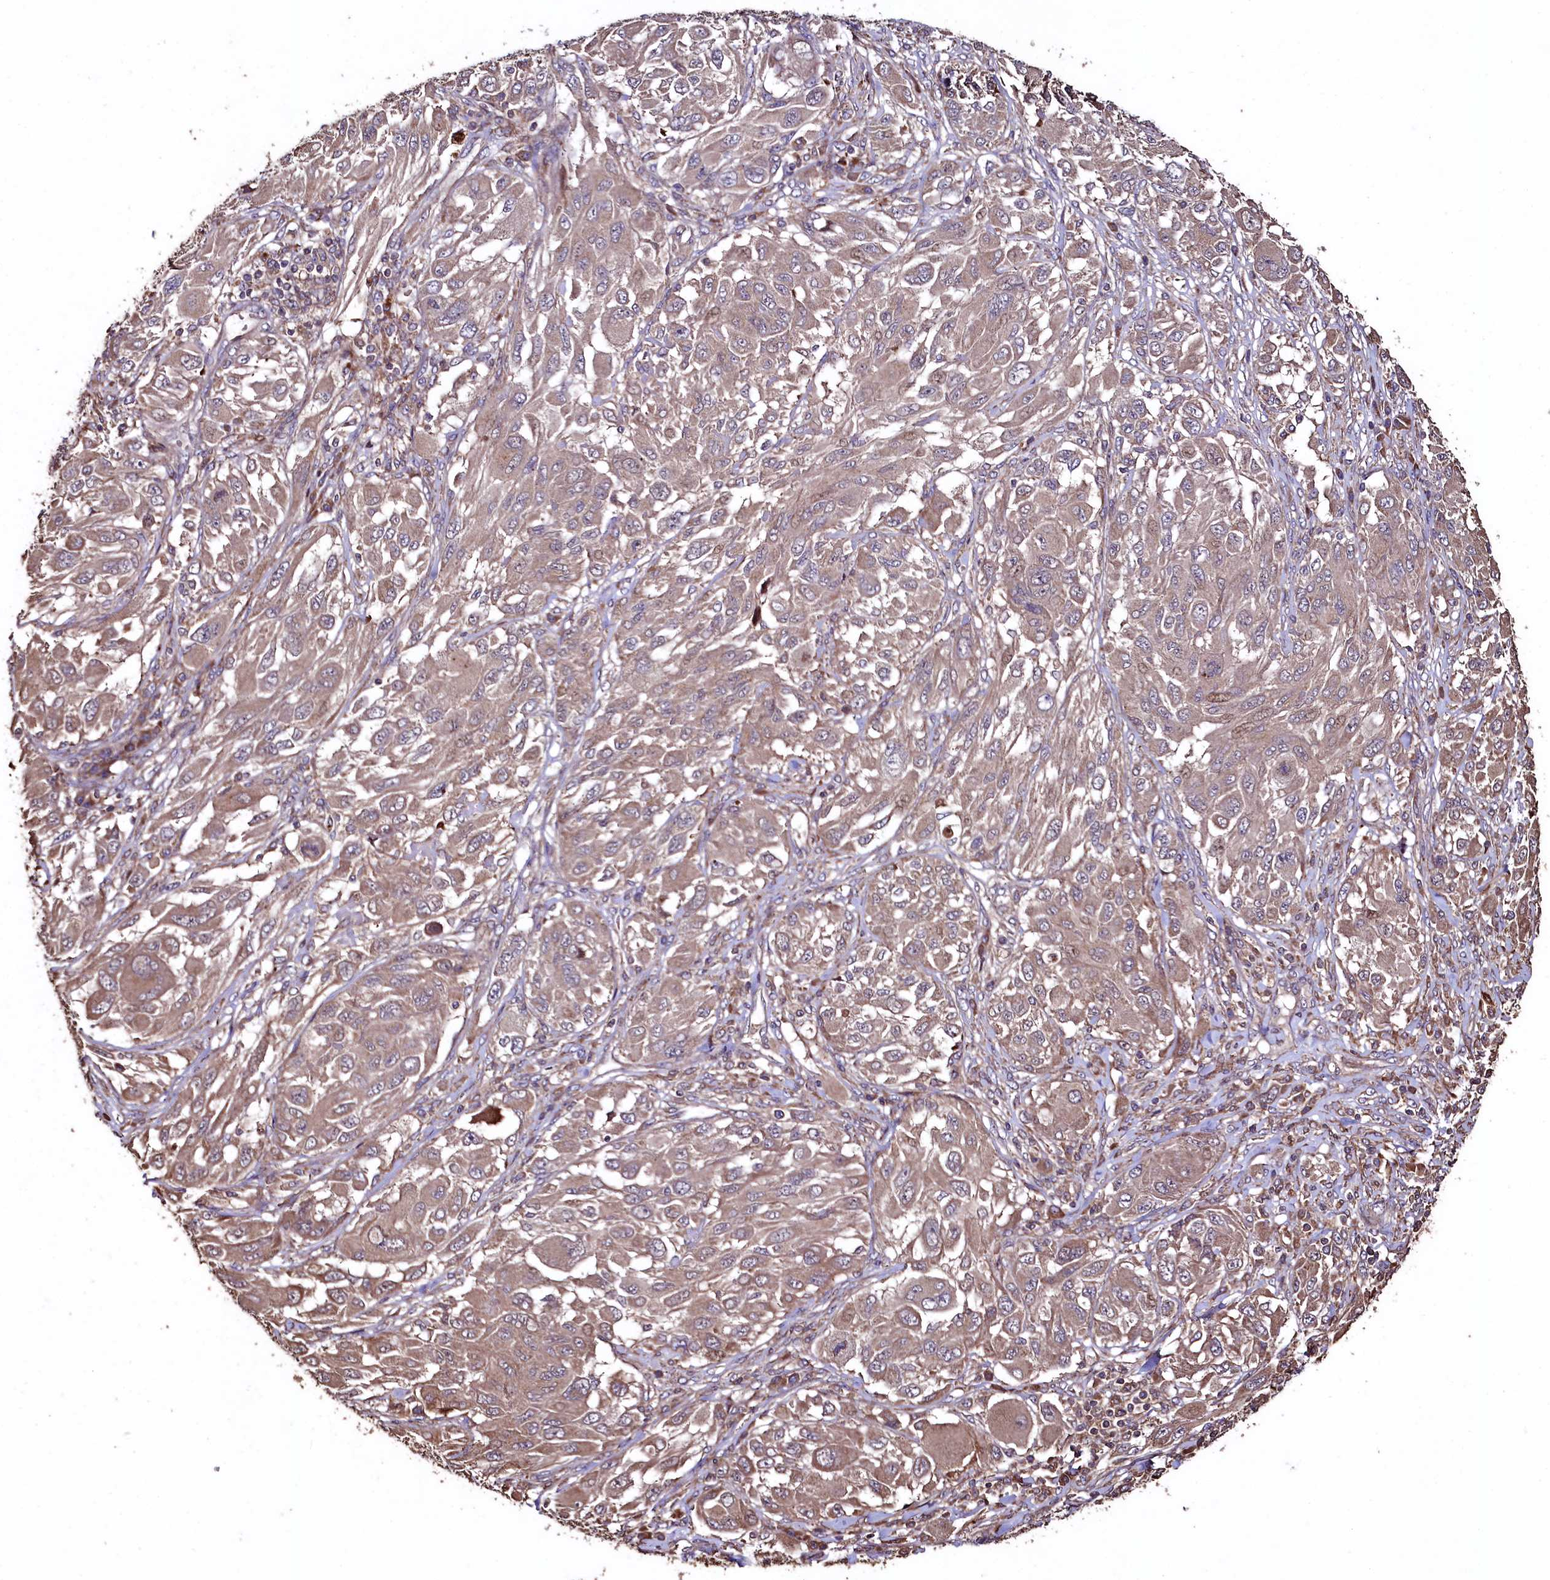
{"staining": {"intensity": "weak", "quantity": ">75%", "location": "cytoplasmic/membranous"}, "tissue": "melanoma", "cell_type": "Tumor cells", "image_type": "cancer", "snomed": [{"axis": "morphology", "description": "Malignant melanoma, NOS"}, {"axis": "topography", "description": "Skin"}], "caption": "Malignant melanoma tissue displays weak cytoplasmic/membranous staining in about >75% of tumor cells (IHC, brightfield microscopy, high magnification).", "gene": "TMEM98", "patient": {"sex": "female", "age": 91}}